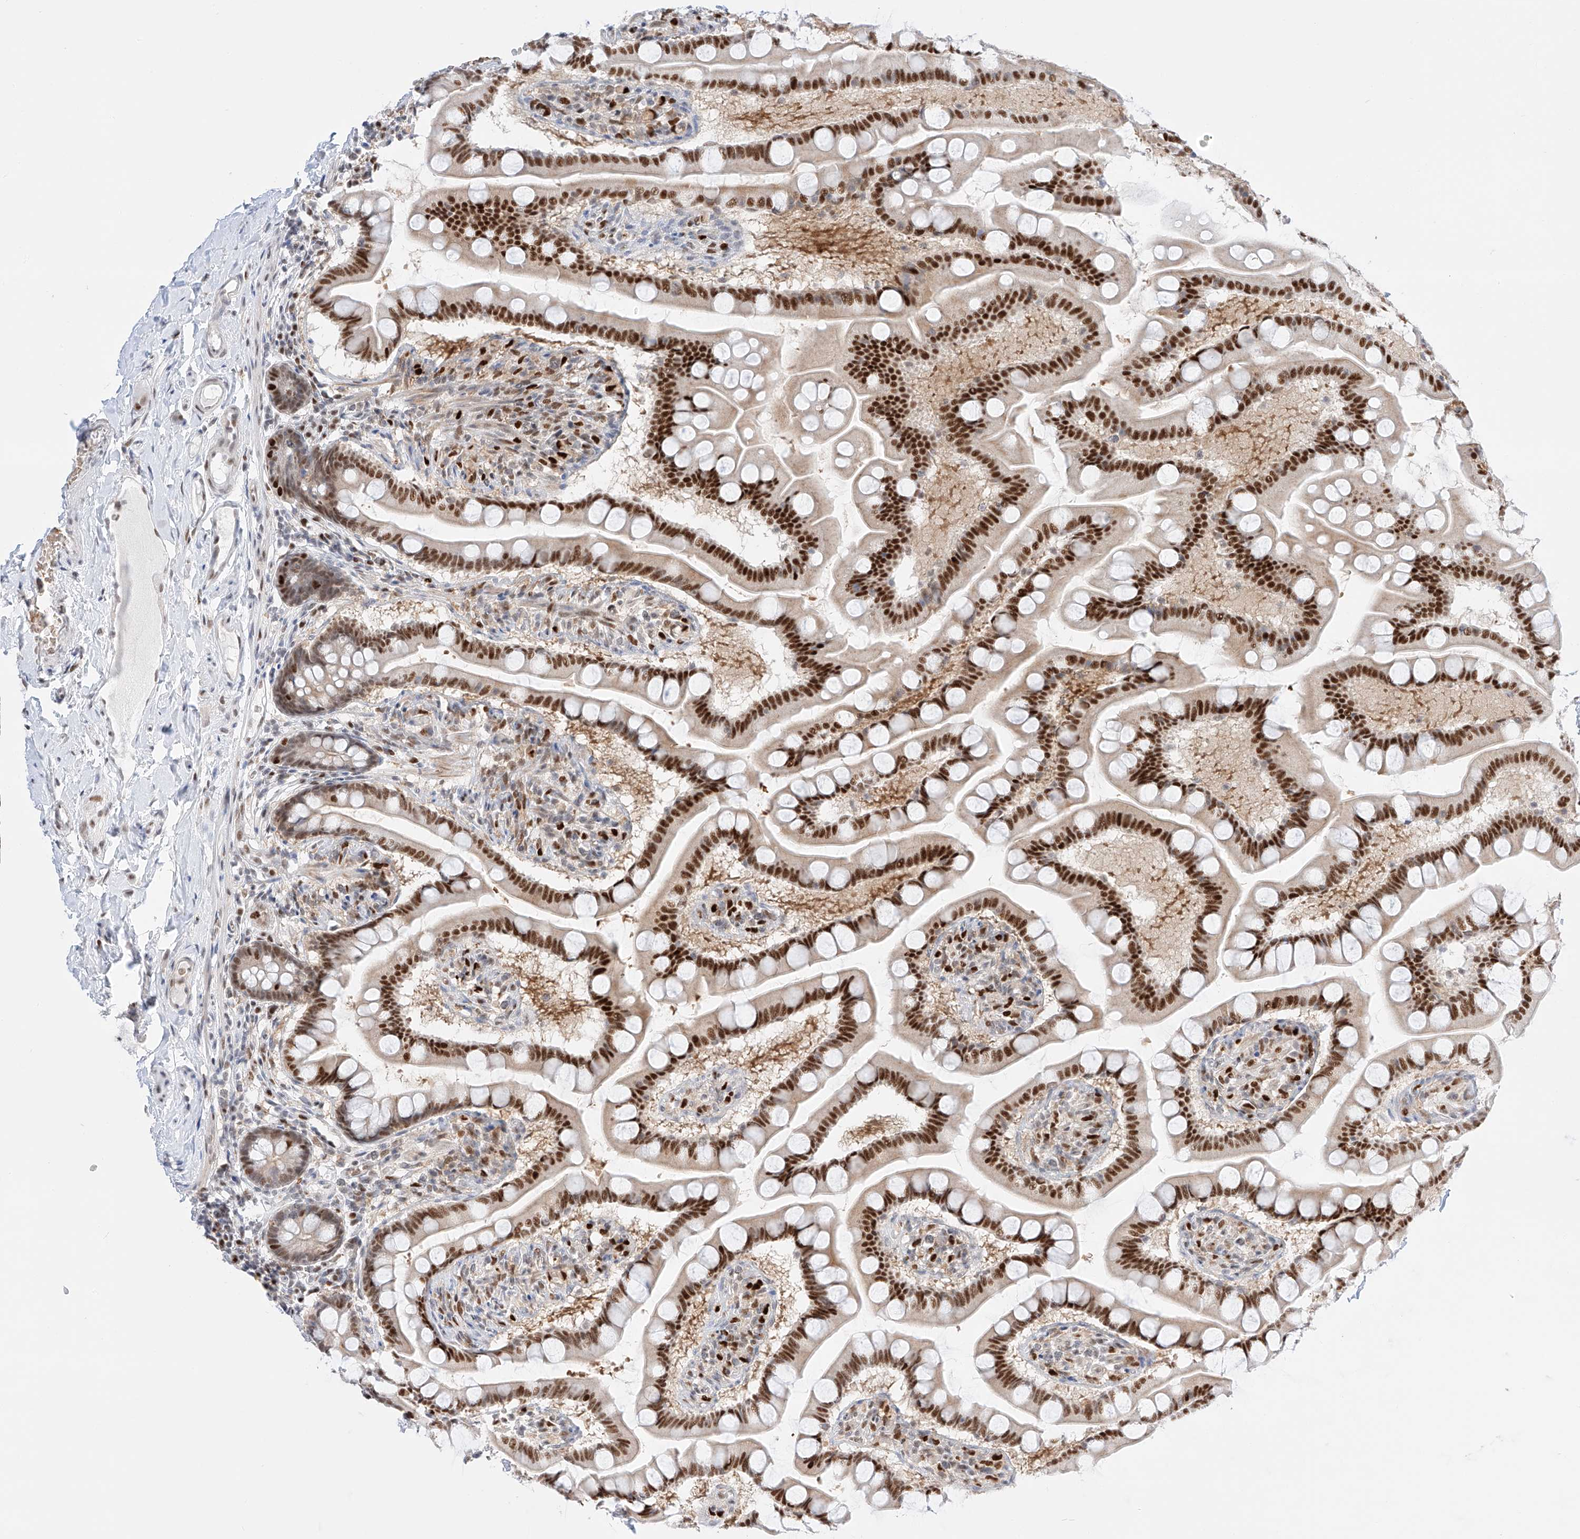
{"staining": {"intensity": "strong", "quantity": ">75%", "location": "nuclear"}, "tissue": "small intestine", "cell_type": "Glandular cells", "image_type": "normal", "snomed": [{"axis": "morphology", "description": "Normal tissue, NOS"}, {"axis": "topography", "description": "Small intestine"}], "caption": "Small intestine stained with DAB immunohistochemistry (IHC) displays high levels of strong nuclear positivity in approximately >75% of glandular cells. (Stains: DAB (3,3'-diaminobenzidine) in brown, nuclei in blue, Microscopy: brightfield microscopy at high magnification).", "gene": "APIP", "patient": {"sex": "male", "age": 41}}